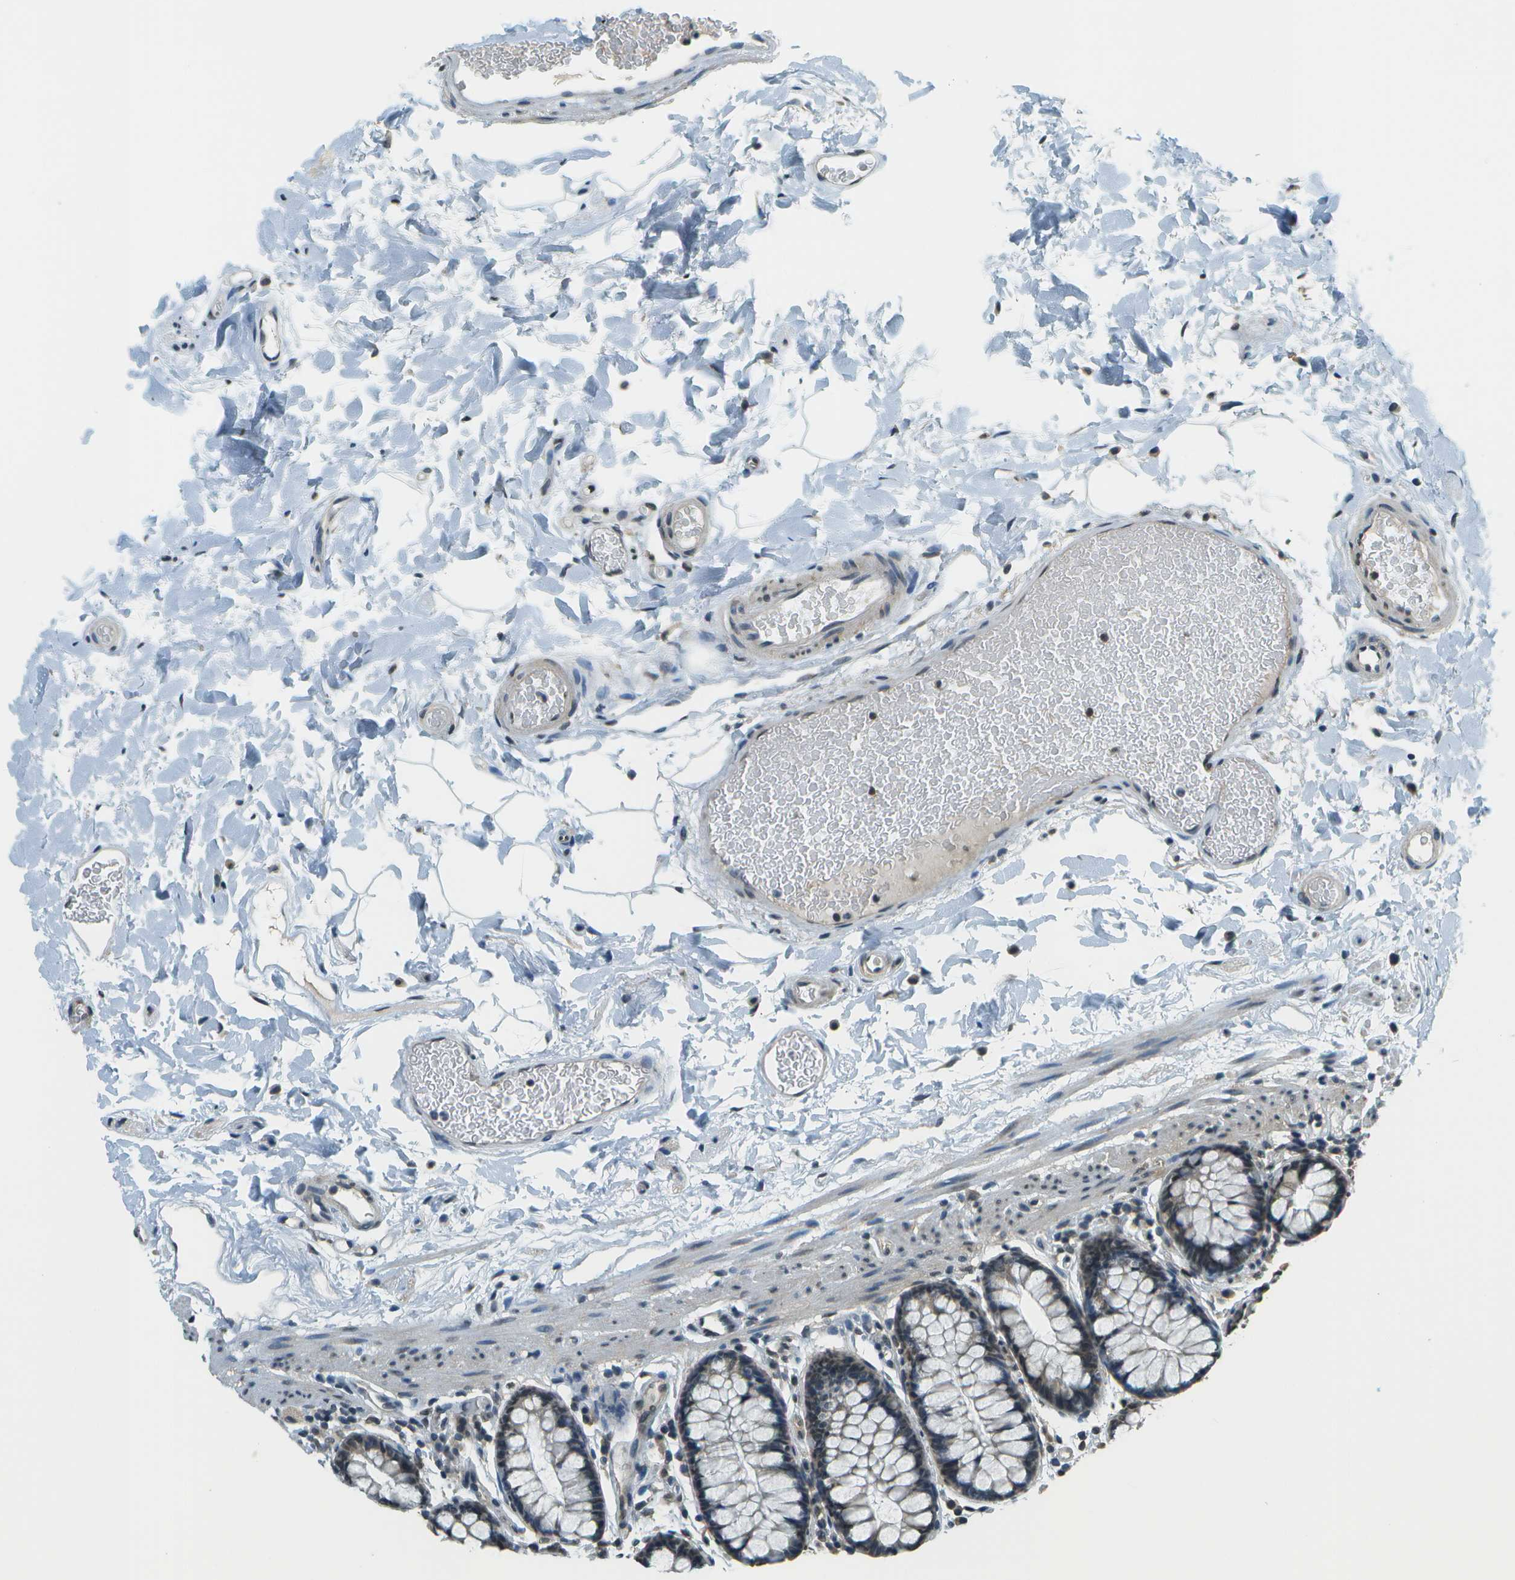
{"staining": {"intensity": "weak", "quantity": "25%-75%", "location": "cytoplasmic/membranous"}, "tissue": "colon", "cell_type": "Endothelial cells", "image_type": "normal", "snomed": [{"axis": "morphology", "description": "Normal tissue, NOS"}, {"axis": "topography", "description": "Colon"}], "caption": "Colon was stained to show a protein in brown. There is low levels of weak cytoplasmic/membranous staining in approximately 25%-75% of endothelial cells. The staining was performed using DAB (3,3'-diaminobenzidine) to visualize the protein expression in brown, while the nuclei were stained in blue with hematoxylin (Magnification: 20x).", "gene": "ABL2", "patient": {"sex": "female", "age": 80}}